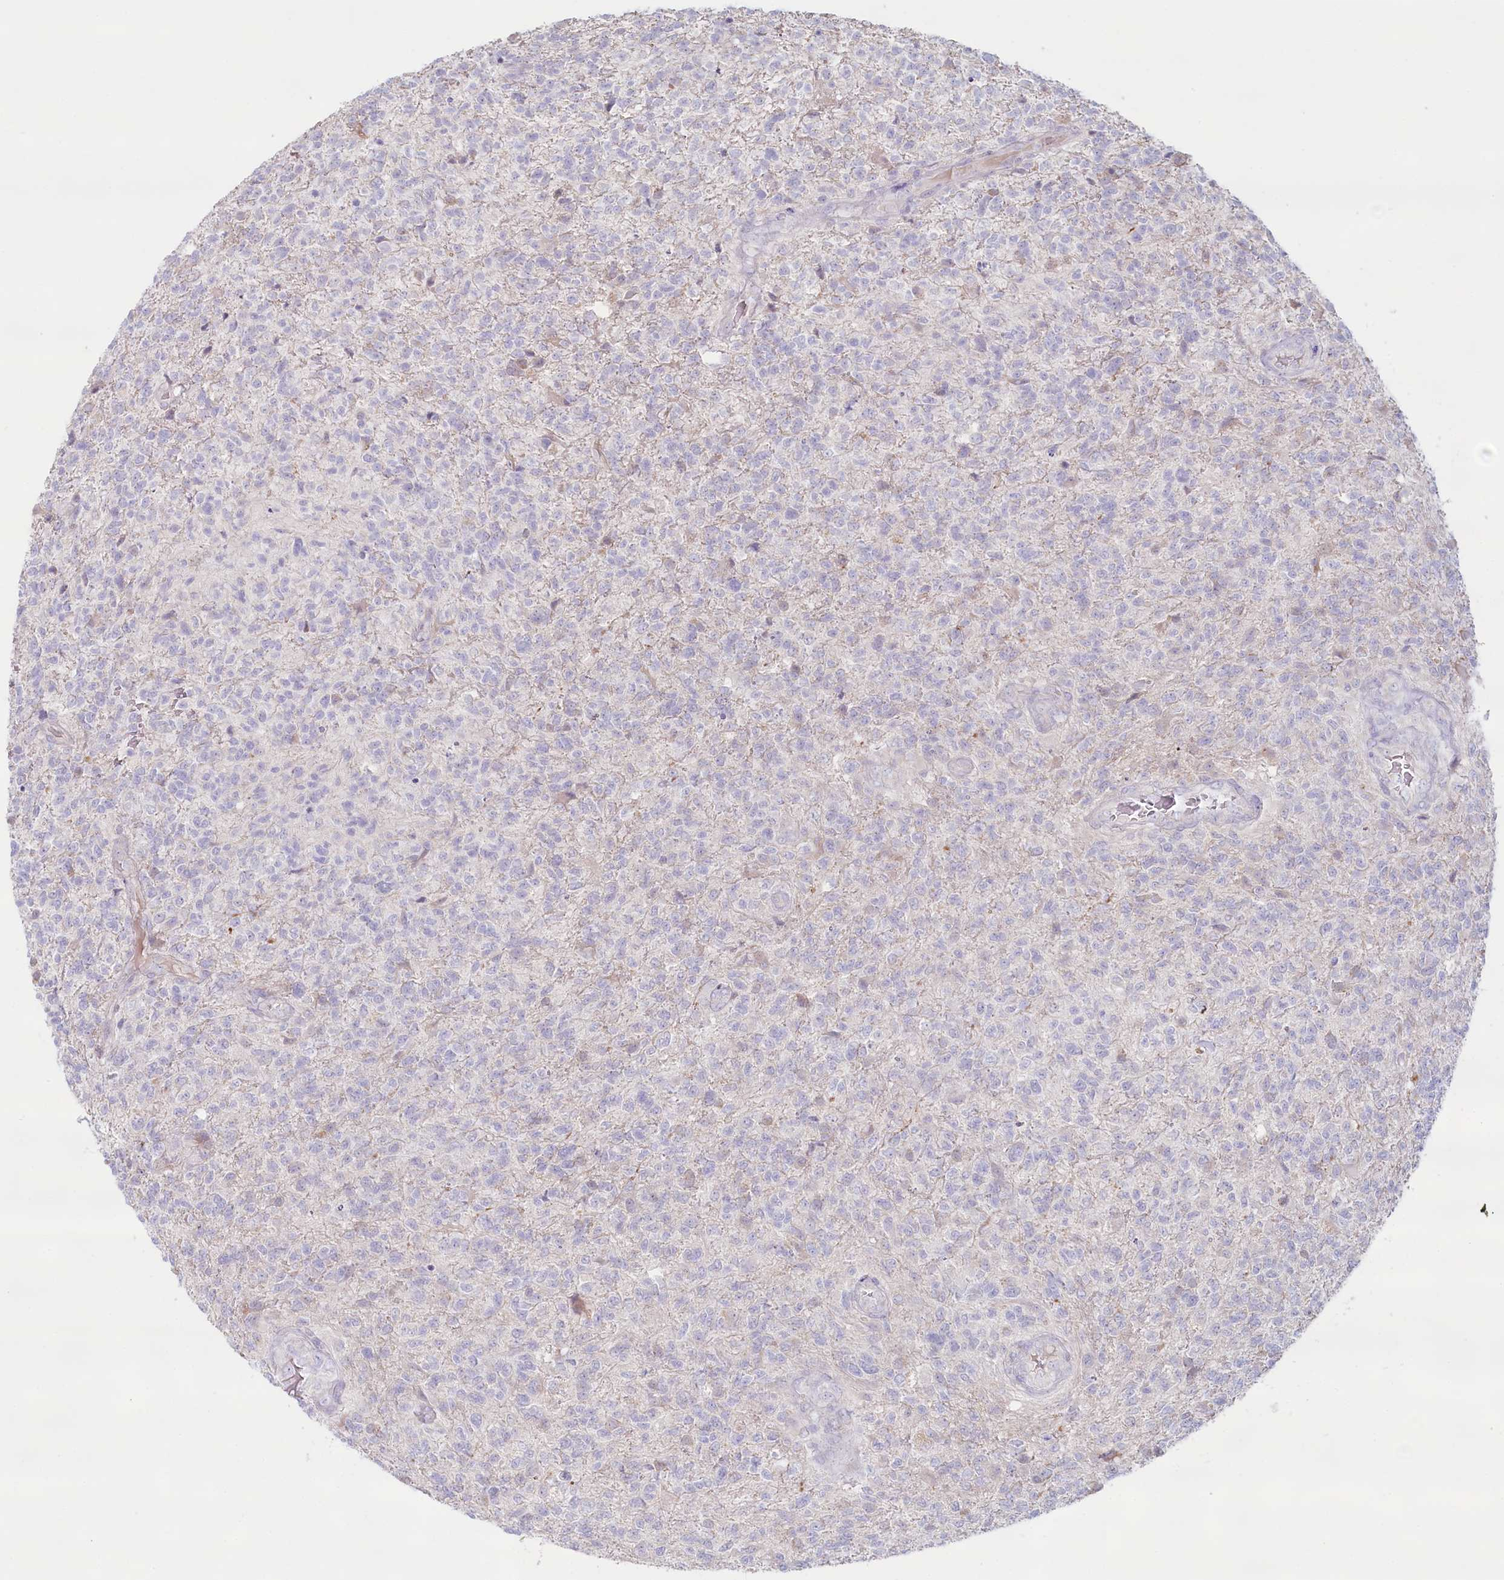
{"staining": {"intensity": "negative", "quantity": "none", "location": "none"}, "tissue": "glioma", "cell_type": "Tumor cells", "image_type": "cancer", "snomed": [{"axis": "morphology", "description": "Glioma, malignant, High grade"}, {"axis": "topography", "description": "Brain"}], "caption": "DAB immunohistochemical staining of high-grade glioma (malignant) demonstrates no significant positivity in tumor cells.", "gene": "PSAPL1", "patient": {"sex": "male", "age": 56}}